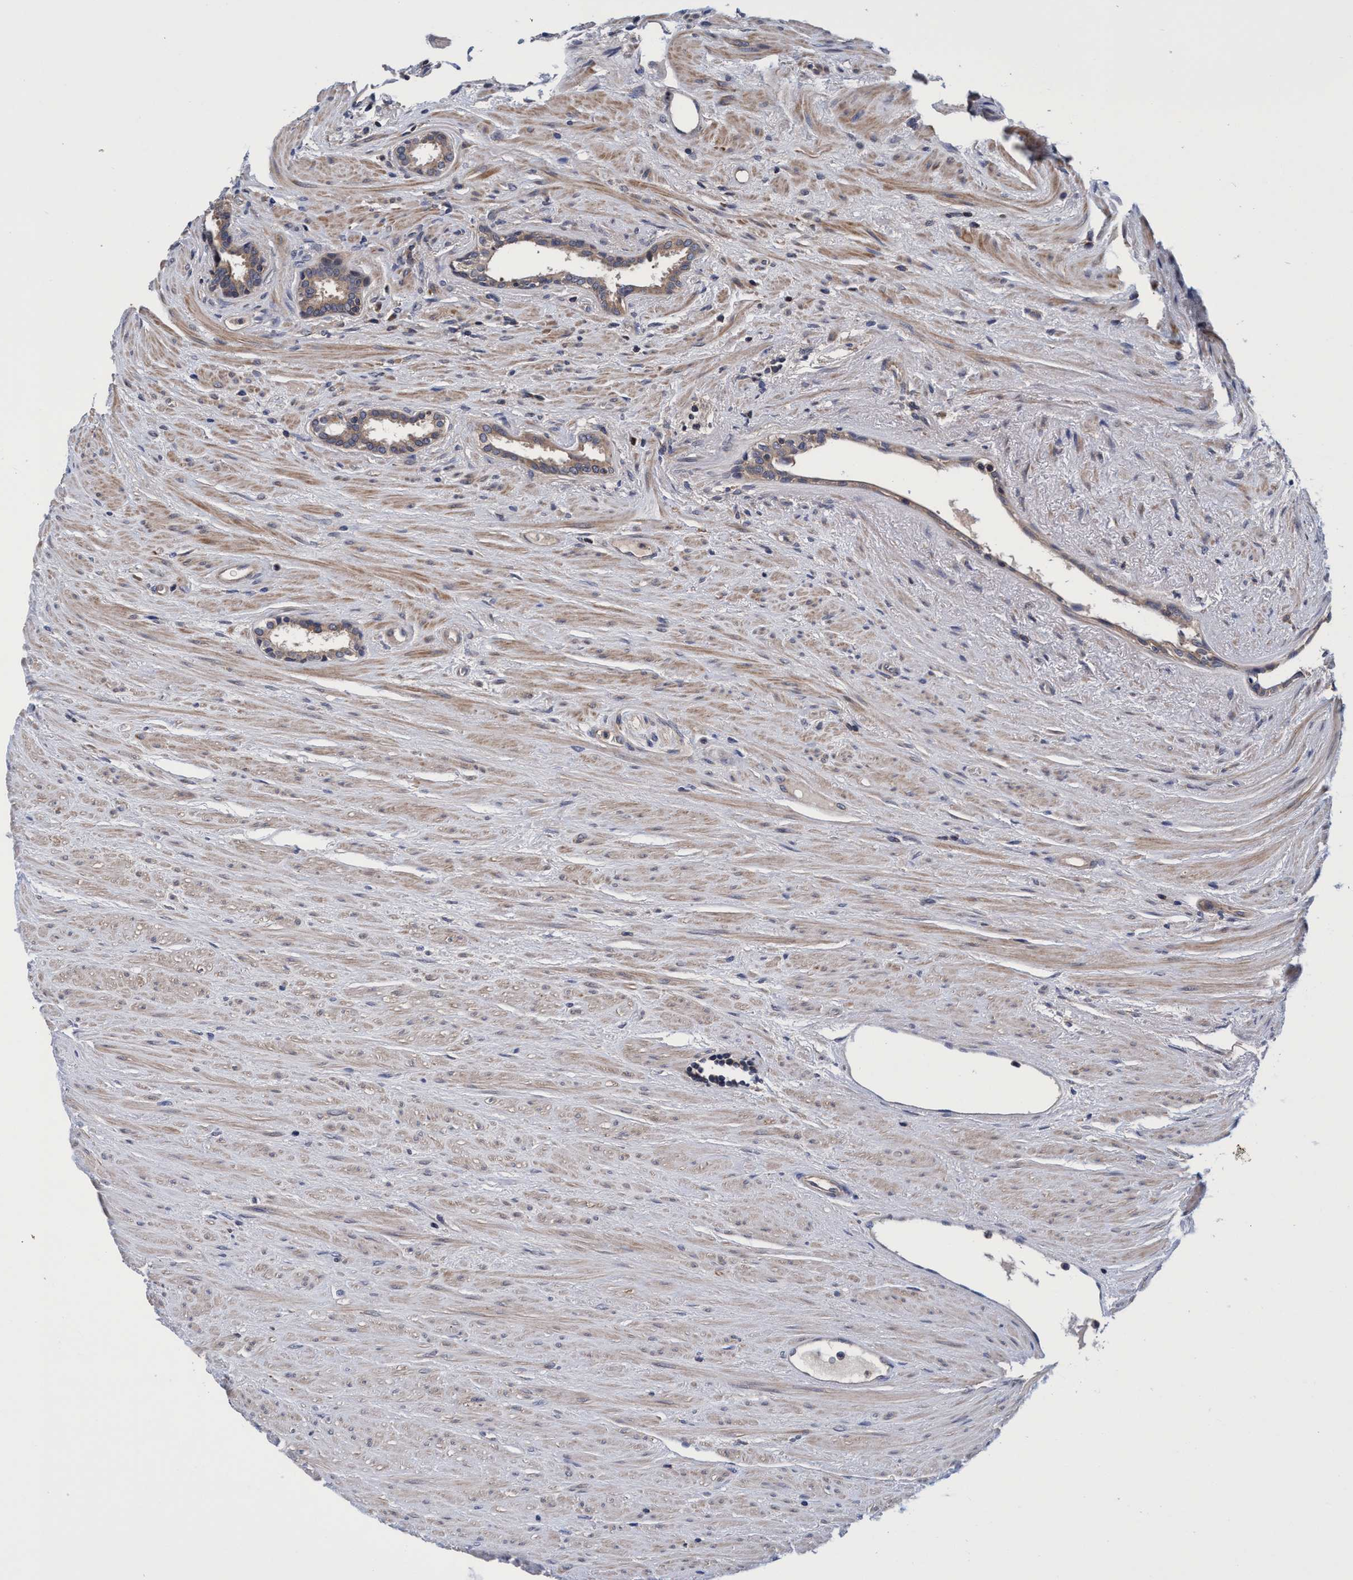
{"staining": {"intensity": "moderate", "quantity": ">75%", "location": "cytoplasmic/membranous"}, "tissue": "prostate cancer", "cell_type": "Tumor cells", "image_type": "cancer", "snomed": [{"axis": "morphology", "description": "Adenocarcinoma, High grade"}, {"axis": "topography", "description": "Prostate"}], "caption": "Moderate cytoplasmic/membranous staining is appreciated in about >75% of tumor cells in prostate cancer.", "gene": "CALCOCO2", "patient": {"sex": "male", "age": 71}}